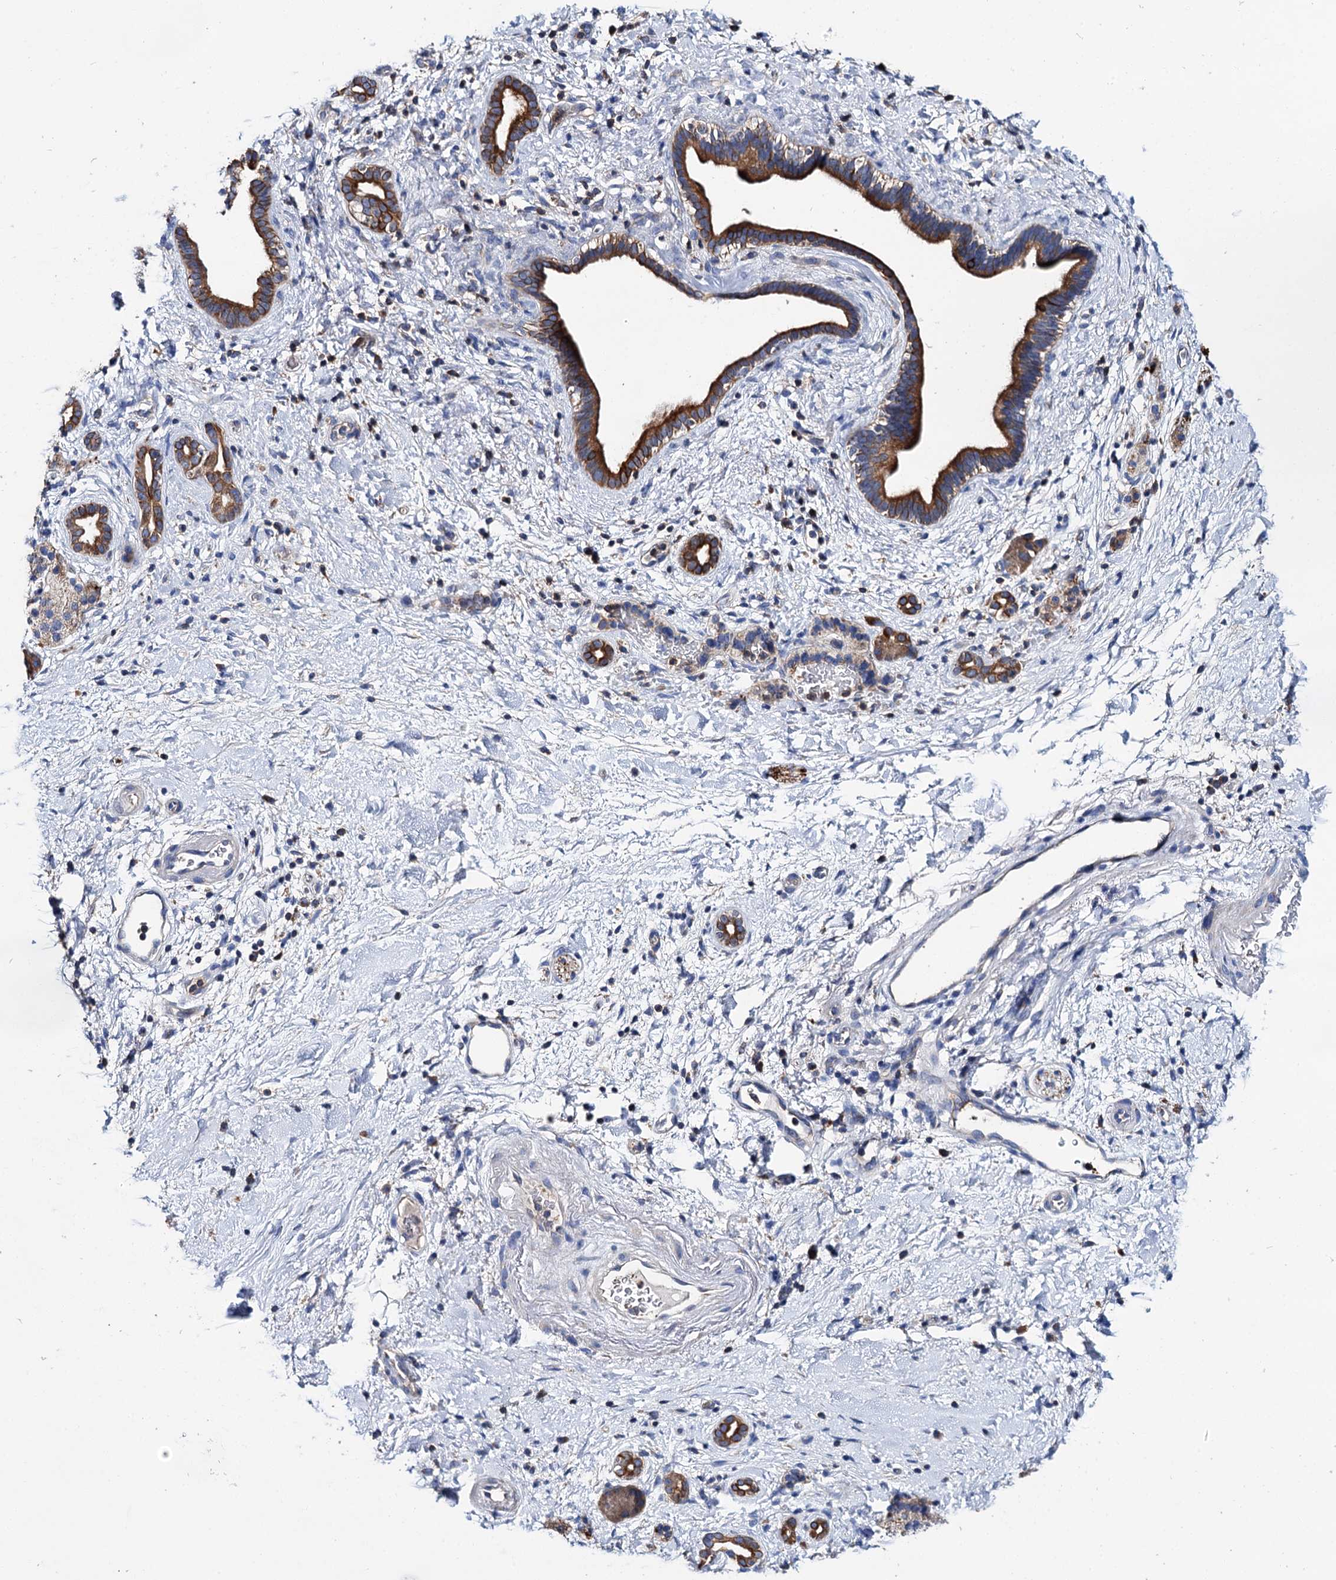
{"staining": {"intensity": "strong", "quantity": ">75%", "location": "cytoplasmic/membranous"}, "tissue": "pancreatic cancer", "cell_type": "Tumor cells", "image_type": "cancer", "snomed": [{"axis": "morphology", "description": "Normal tissue, NOS"}, {"axis": "morphology", "description": "Adenocarcinoma, NOS"}, {"axis": "topography", "description": "Pancreas"}, {"axis": "topography", "description": "Peripheral nerve tissue"}], "caption": "Pancreatic cancer (adenocarcinoma) was stained to show a protein in brown. There is high levels of strong cytoplasmic/membranous staining in approximately >75% of tumor cells. (DAB = brown stain, brightfield microscopy at high magnification).", "gene": "UBASH3B", "patient": {"sex": "female", "age": 77}}